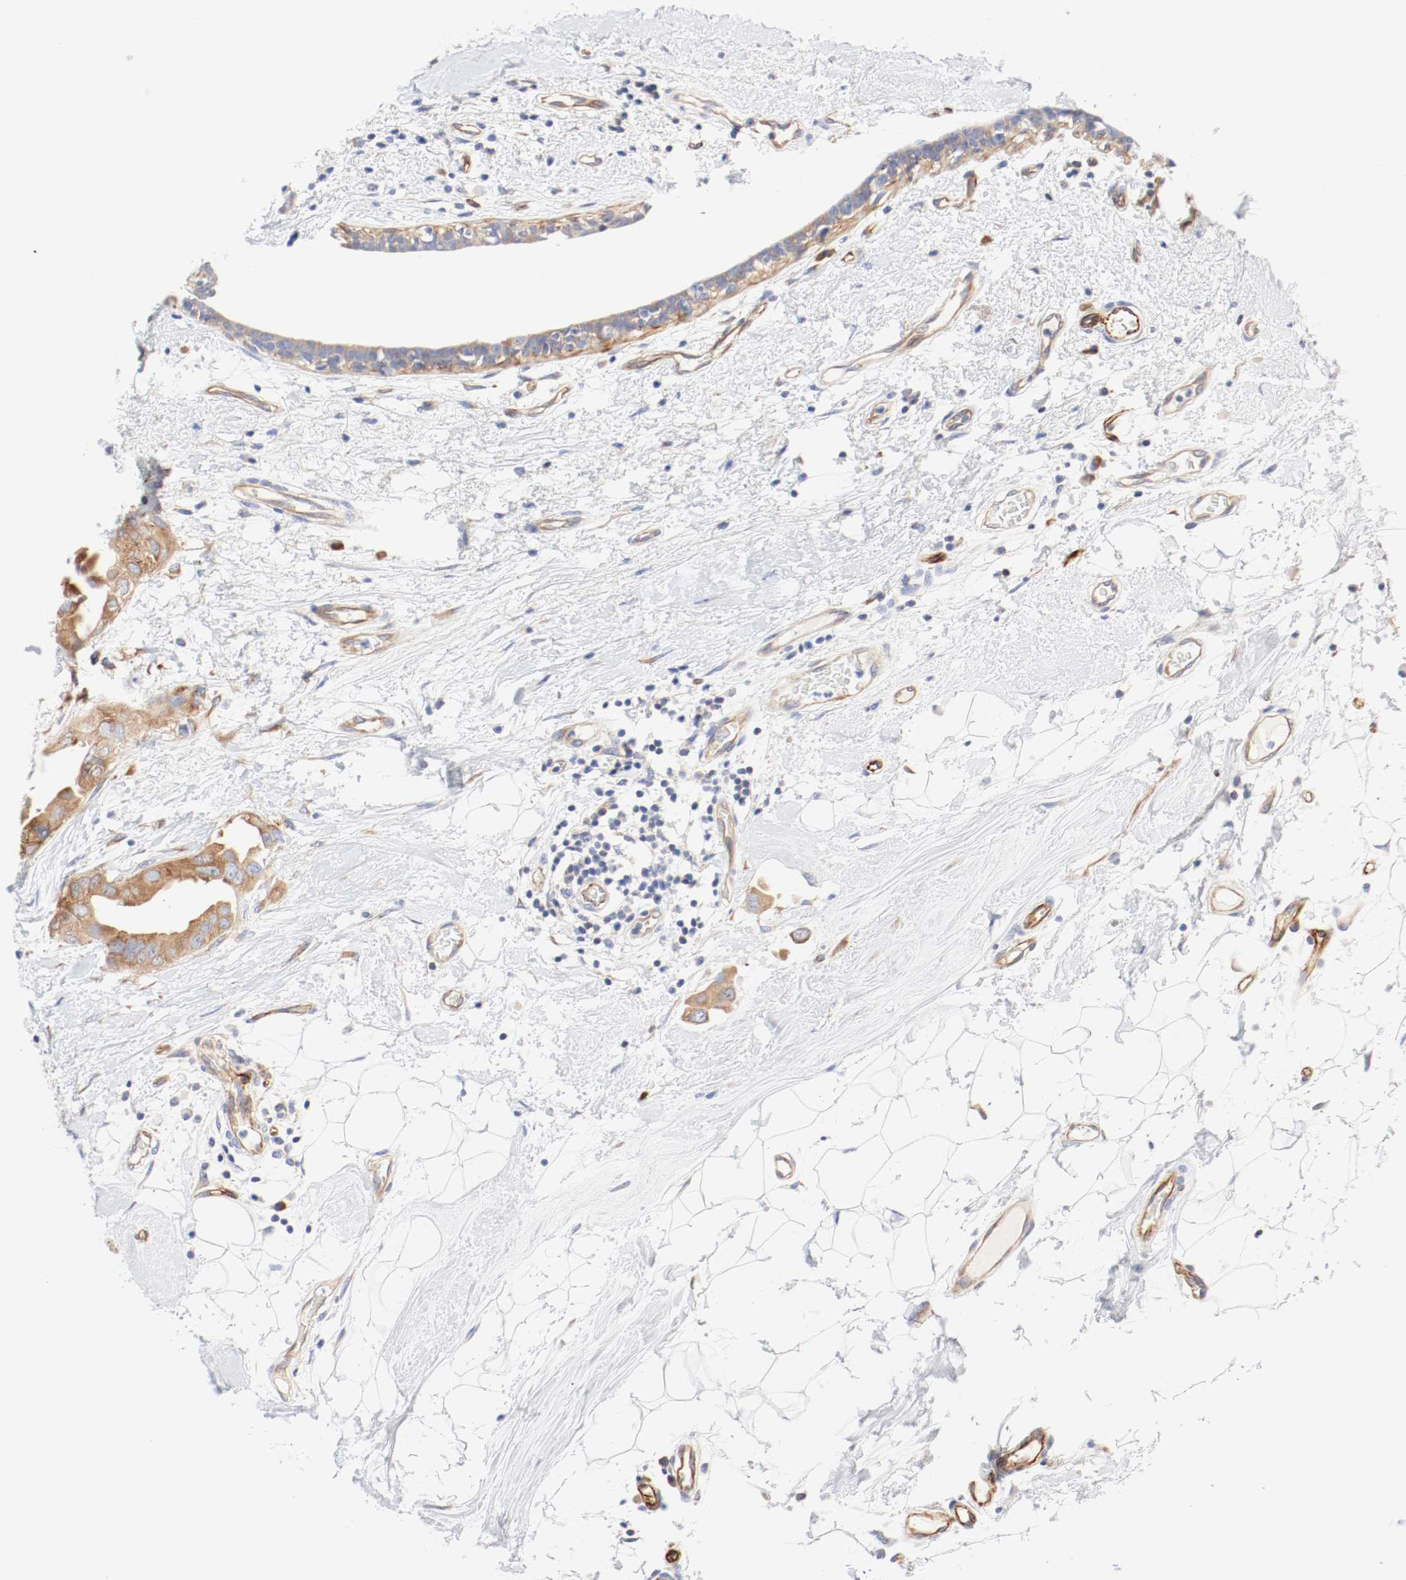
{"staining": {"intensity": "moderate", "quantity": ">75%", "location": "cytoplasmic/membranous"}, "tissue": "breast cancer", "cell_type": "Tumor cells", "image_type": "cancer", "snomed": [{"axis": "morphology", "description": "Duct carcinoma"}, {"axis": "topography", "description": "Breast"}], "caption": "A histopathology image showing moderate cytoplasmic/membranous positivity in approximately >75% of tumor cells in invasive ductal carcinoma (breast), as visualized by brown immunohistochemical staining.", "gene": "GIT1", "patient": {"sex": "female", "age": 40}}